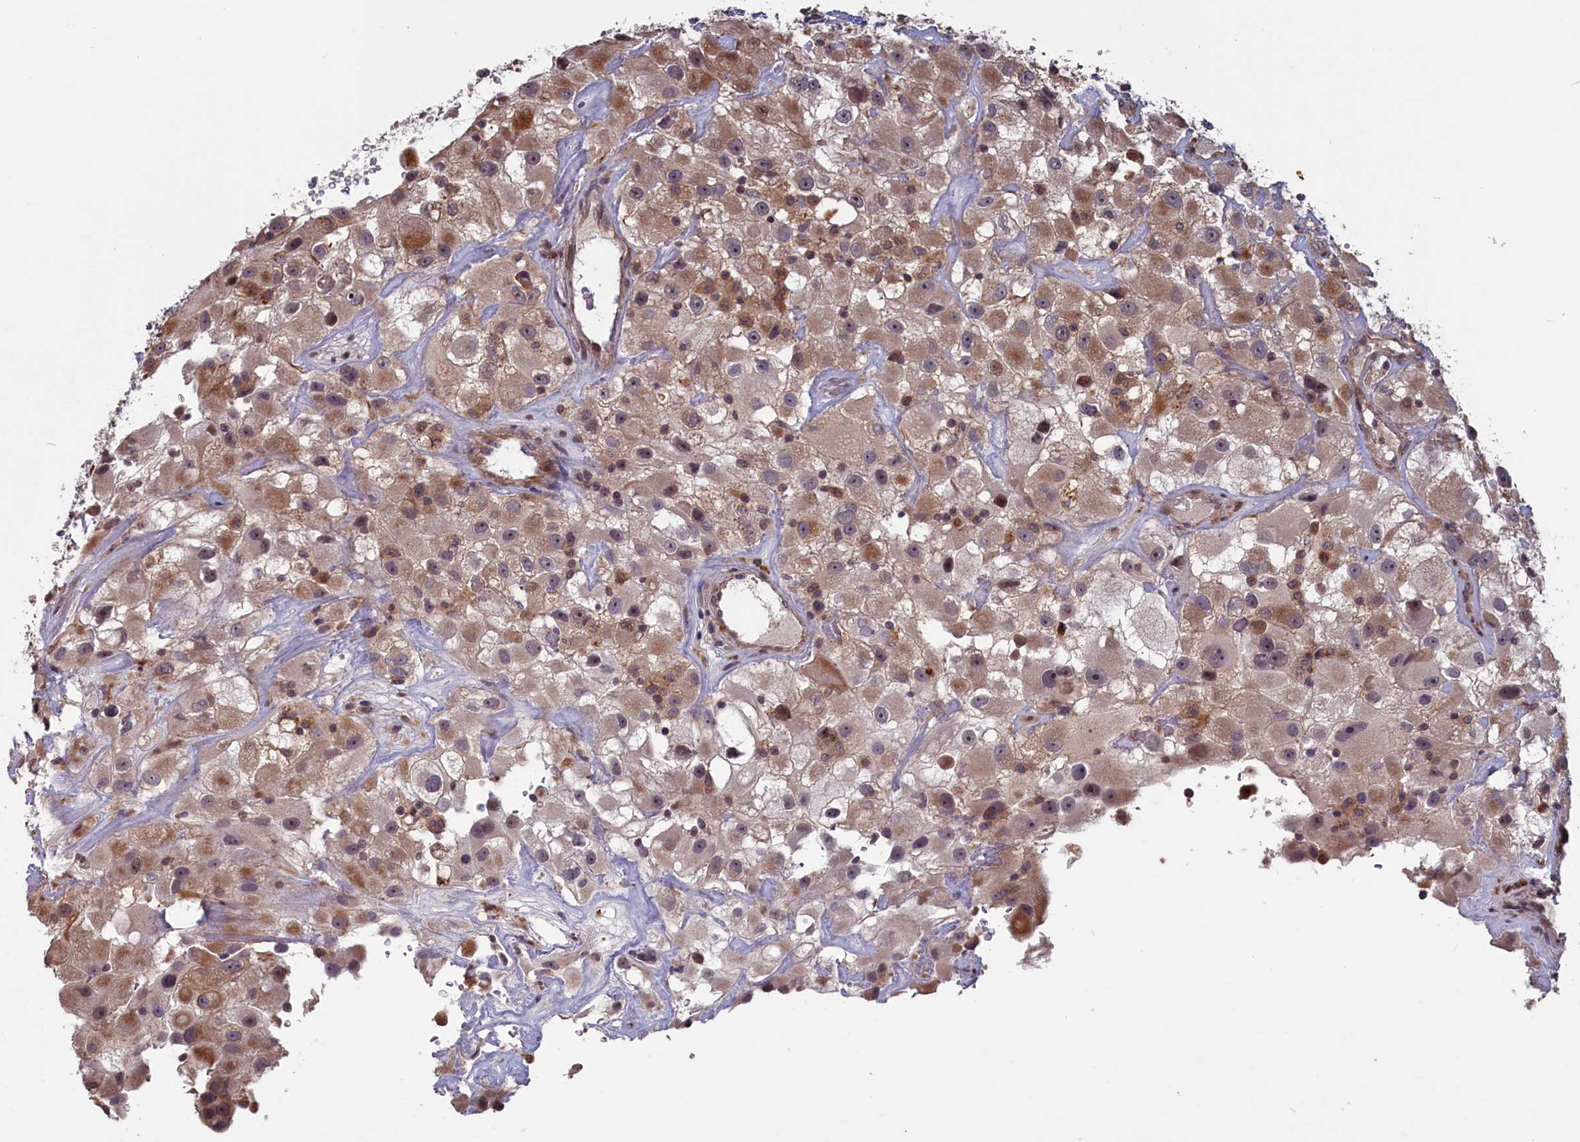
{"staining": {"intensity": "moderate", "quantity": "25%-75%", "location": "cytoplasmic/membranous"}, "tissue": "renal cancer", "cell_type": "Tumor cells", "image_type": "cancer", "snomed": [{"axis": "morphology", "description": "Adenocarcinoma, NOS"}, {"axis": "topography", "description": "Kidney"}], "caption": "This image demonstrates immunohistochemistry (IHC) staining of human renal cancer, with medium moderate cytoplasmic/membranous positivity in approximately 25%-75% of tumor cells.", "gene": "CACTIN", "patient": {"sex": "female", "age": 52}}